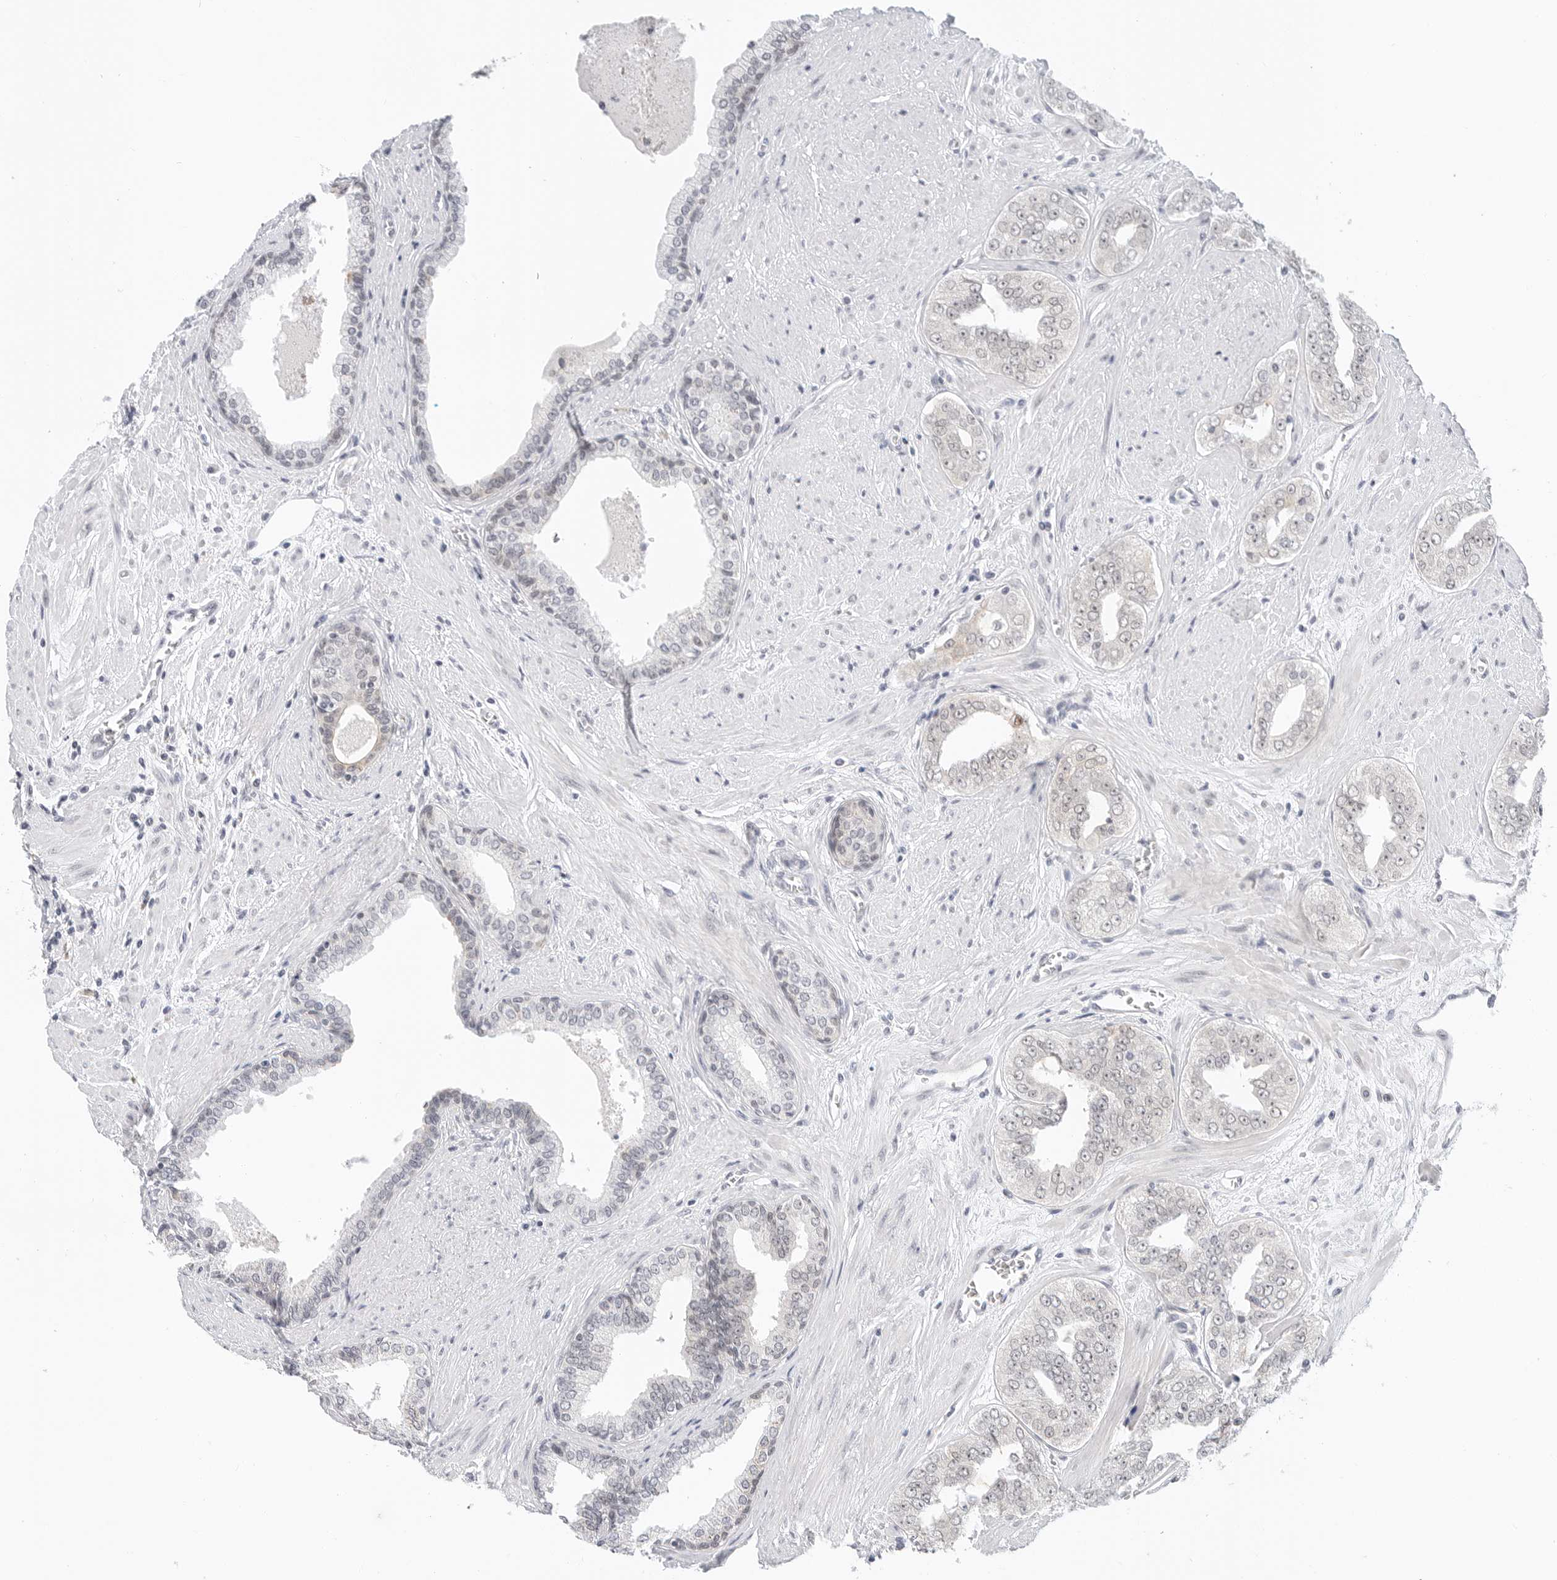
{"staining": {"intensity": "negative", "quantity": "none", "location": "none"}, "tissue": "prostate cancer", "cell_type": "Tumor cells", "image_type": "cancer", "snomed": [{"axis": "morphology", "description": "Adenocarcinoma, High grade"}, {"axis": "topography", "description": "Prostate"}], "caption": "The image reveals no staining of tumor cells in prostate cancer (high-grade adenocarcinoma).", "gene": "TSEN2", "patient": {"sex": "male", "age": 71}}